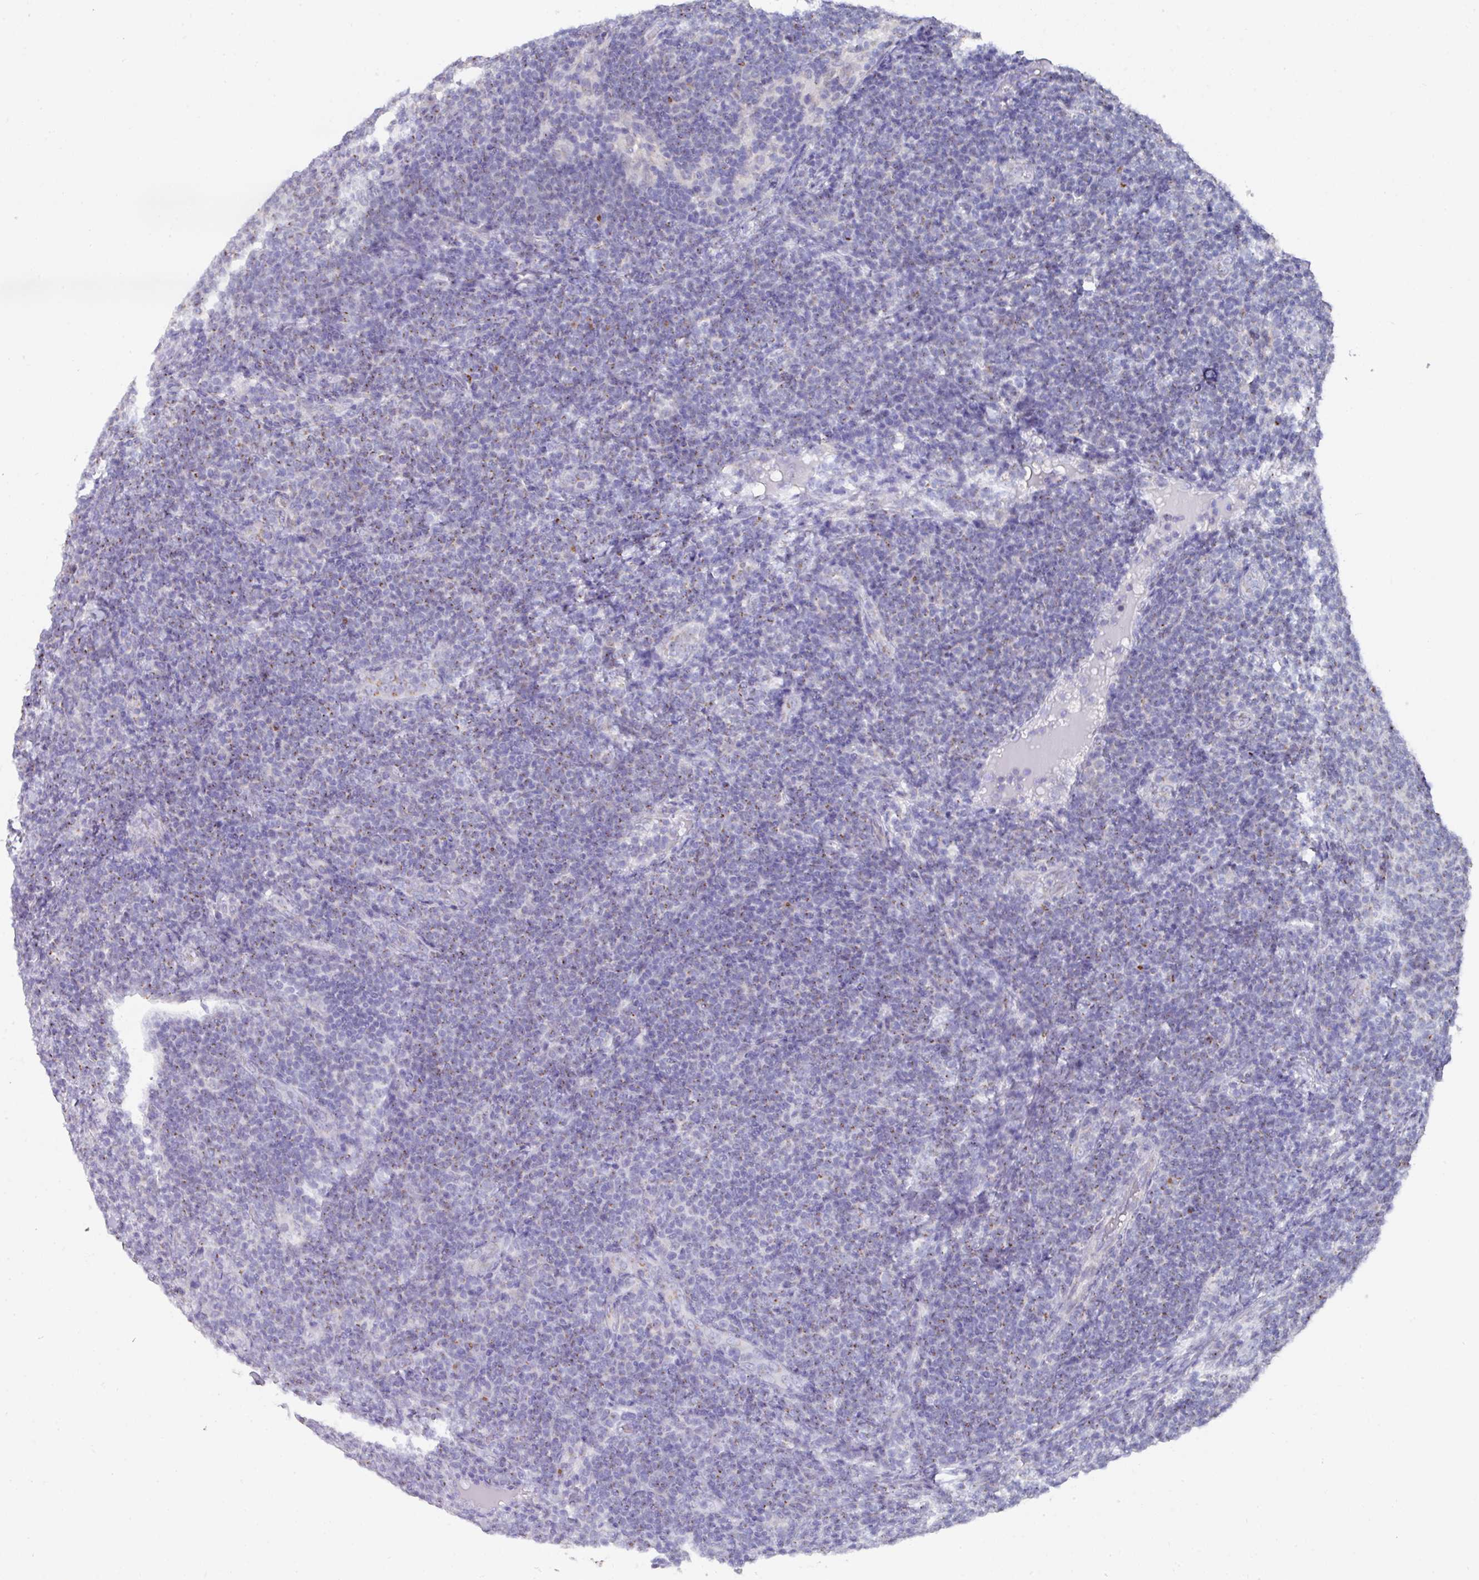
{"staining": {"intensity": "weak", "quantity": "<25%", "location": "cytoplasmic/membranous"}, "tissue": "lymphoma", "cell_type": "Tumor cells", "image_type": "cancer", "snomed": [{"axis": "morphology", "description": "Malignant lymphoma, non-Hodgkin's type, Low grade"}, {"axis": "topography", "description": "Lymph node"}], "caption": "DAB immunohistochemical staining of human low-grade malignant lymphoma, non-Hodgkin's type demonstrates no significant staining in tumor cells.", "gene": "VKORC1L1", "patient": {"sex": "male", "age": 66}}